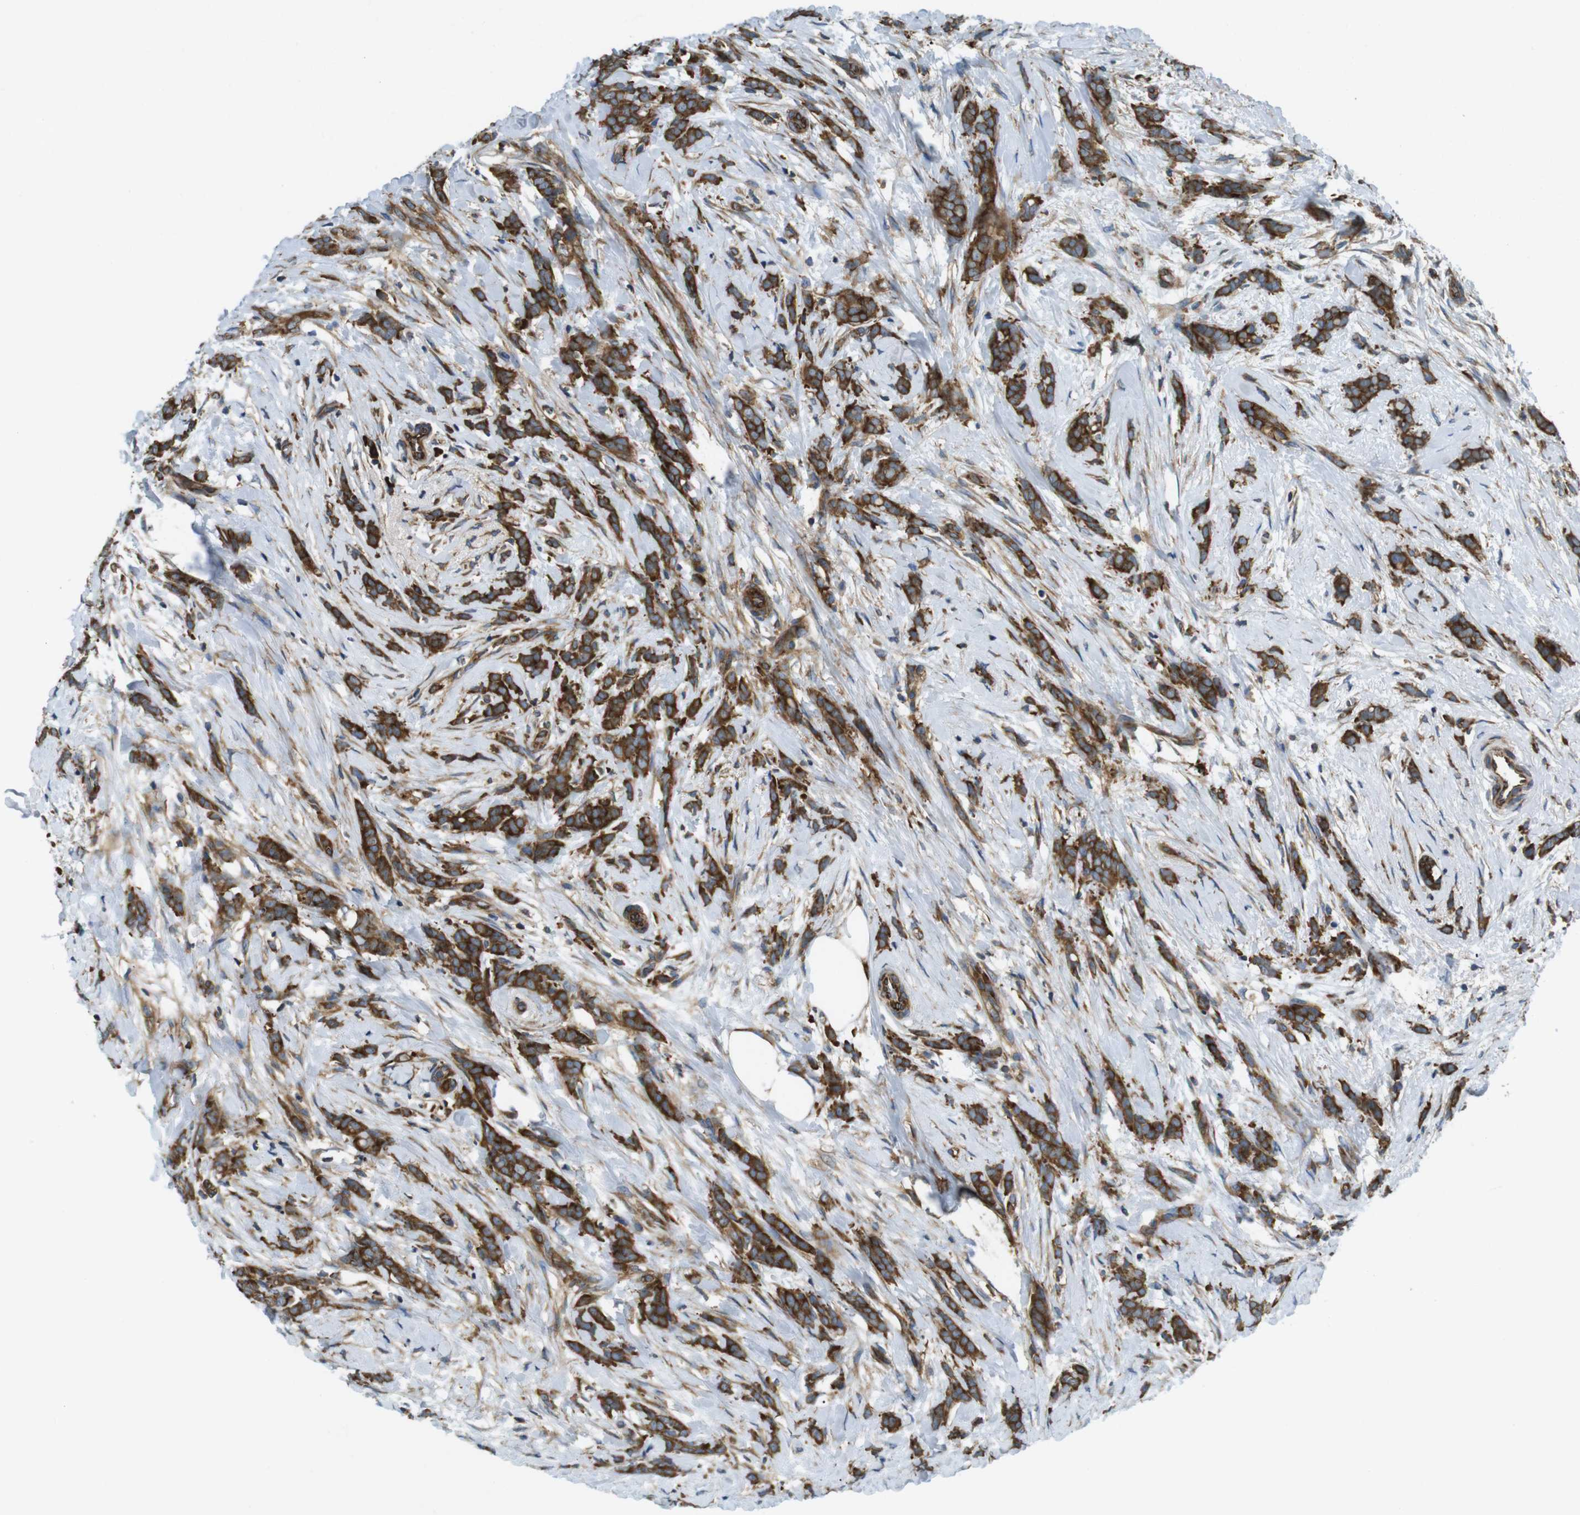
{"staining": {"intensity": "strong", "quantity": ">75%", "location": "cytoplasmic/membranous"}, "tissue": "breast cancer", "cell_type": "Tumor cells", "image_type": "cancer", "snomed": [{"axis": "morphology", "description": "Lobular carcinoma, in situ"}, {"axis": "morphology", "description": "Lobular carcinoma"}, {"axis": "topography", "description": "Breast"}], "caption": "About >75% of tumor cells in human breast cancer (lobular carcinoma in situ) demonstrate strong cytoplasmic/membranous protein staining as visualized by brown immunohistochemical staining.", "gene": "TSC1", "patient": {"sex": "female", "age": 41}}